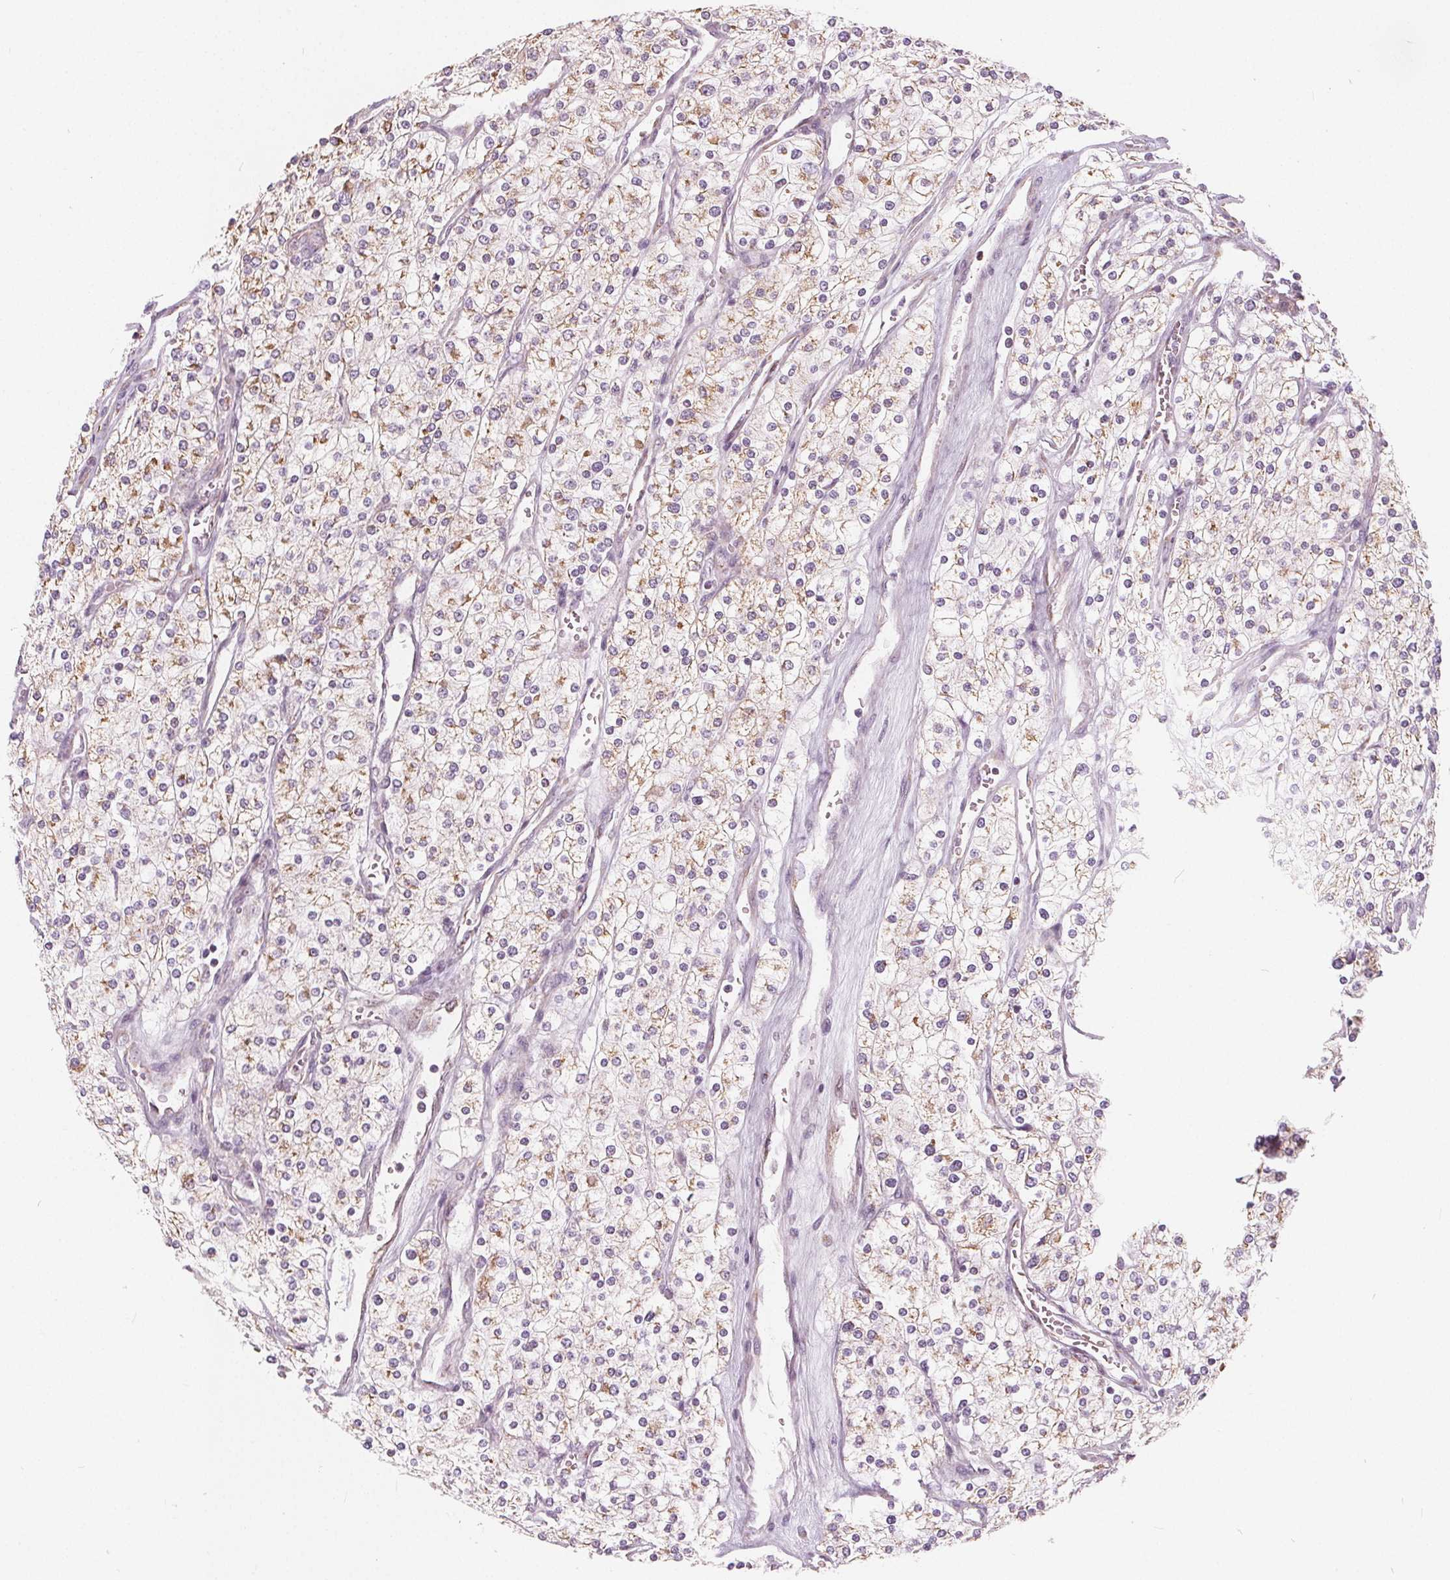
{"staining": {"intensity": "weak", "quantity": ">75%", "location": "cytoplasmic/membranous"}, "tissue": "renal cancer", "cell_type": "Tumor cells", "image_type": "cancer", "snomed": [{"axis": "morphology", "description": "Adenocarcinoma, NOS"}, {"axis": "topography", "description": "Kidney"}], "caption": "High-power microscopy captured an IHC micrograph of renal adenocarcinoma, revealing weak cytoplasmic/membranous positivity in approximately >75% of tumor cells. The protein is shown in brown color, while the nuclei are stained blue.", "gene": "NUP210L", "patient": {"sex": "male", "age": 80}}